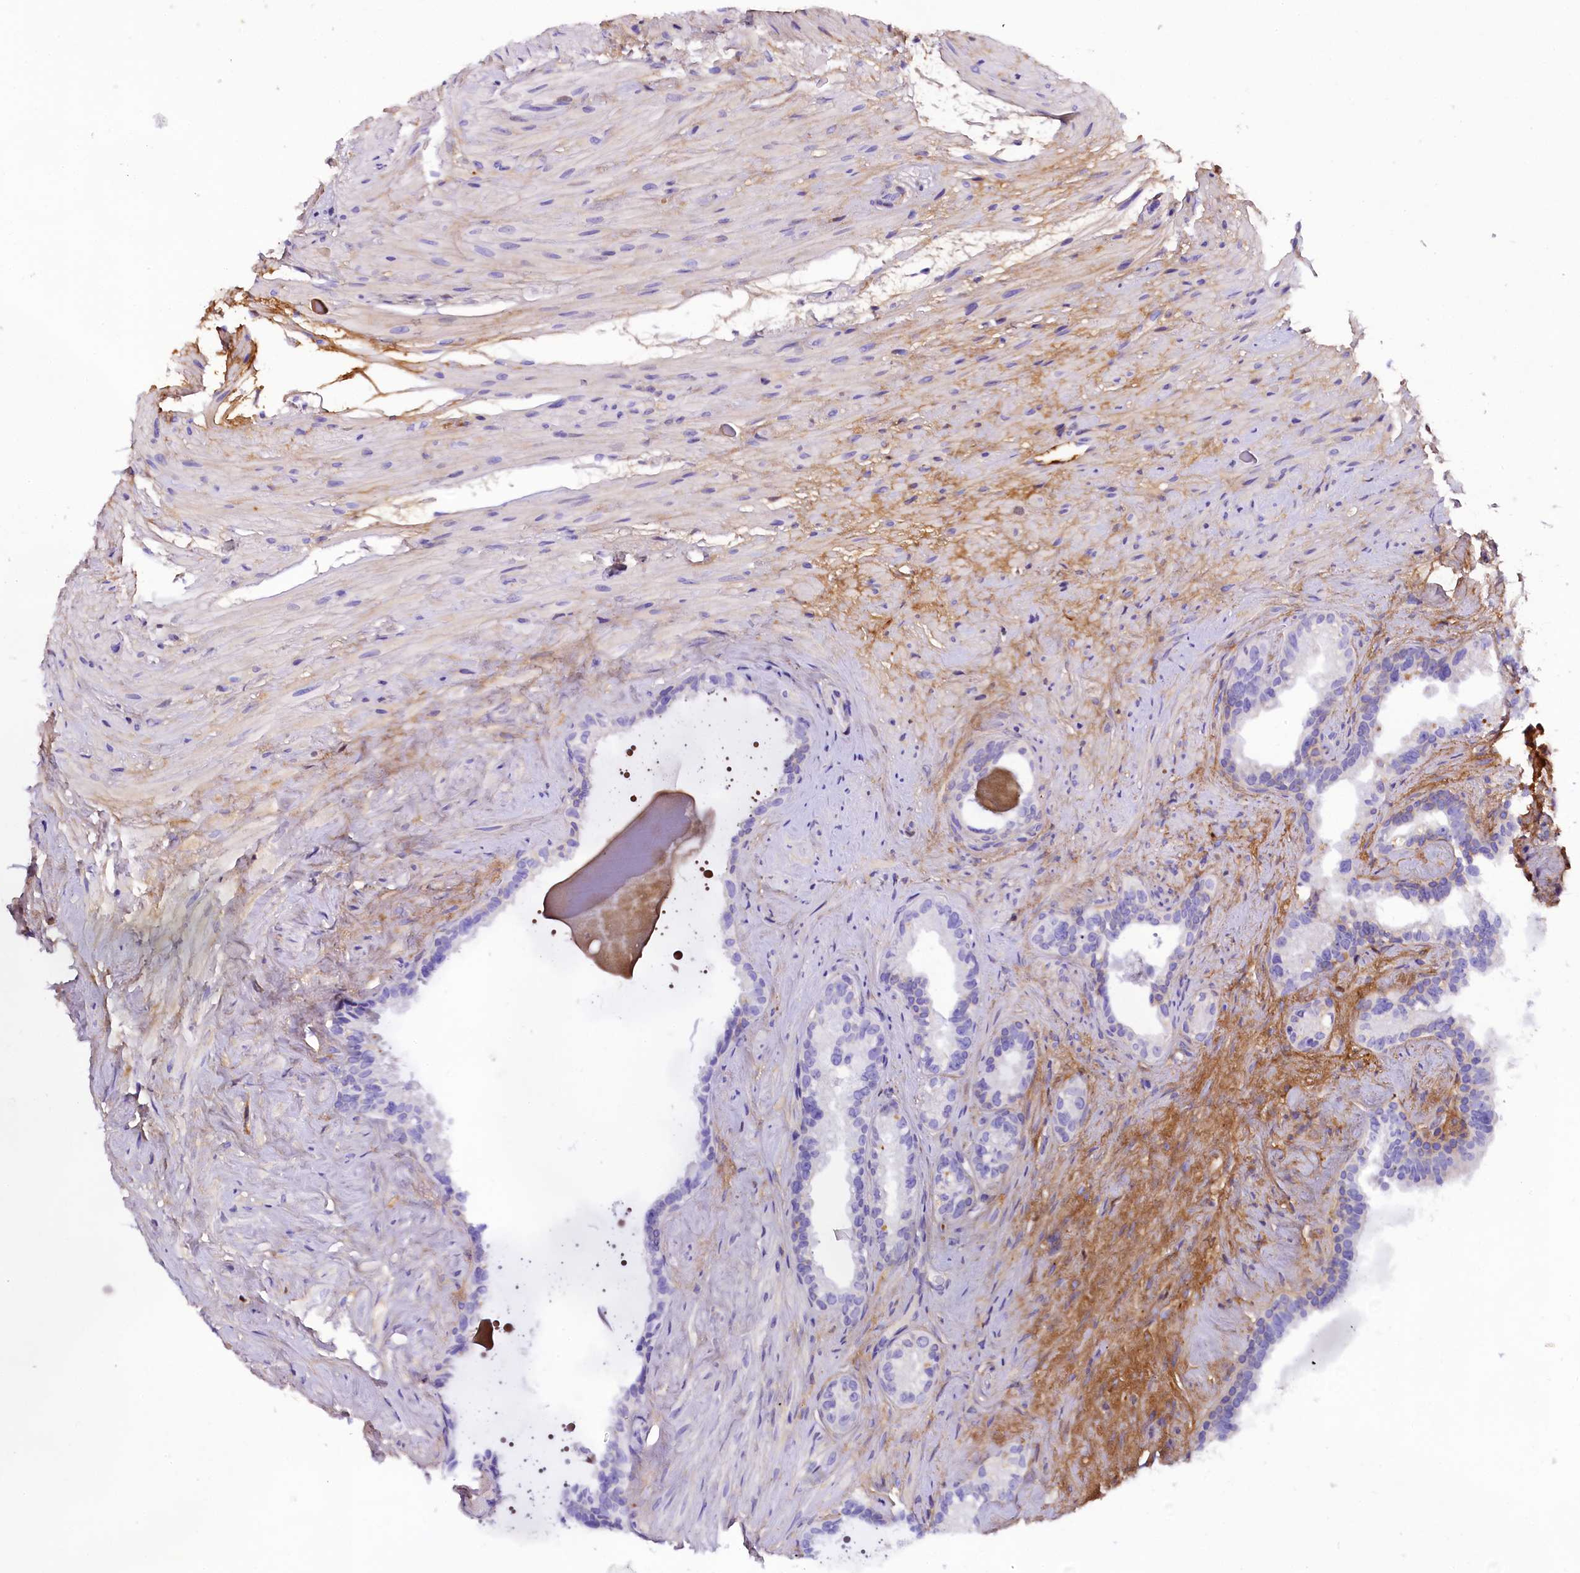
{"staining": {"intensity": "moderate", "quantity": "<25%", "location": "cytoplasmic/membranous"}, "tissue": "seminal vesicle", "cell_type": "Glandular cells", "image_type": "normal", "snomed": [{"axis": "morphology", "description": "Normal tissue, NOS"}, {"axis": "topography", "description": "Prostate"}, {"axis": "topography", "description": "Seminal veicle"}], "caption": "This micrograph demonstrates immunohistochemistry (IHC) staining of benign human seminal vesicle, with low moderate cytoplasmic/membranous staining in about <25% of glandular cells.", "gene": "SOD3", "patient": {"sex": "male", "age": 79}}